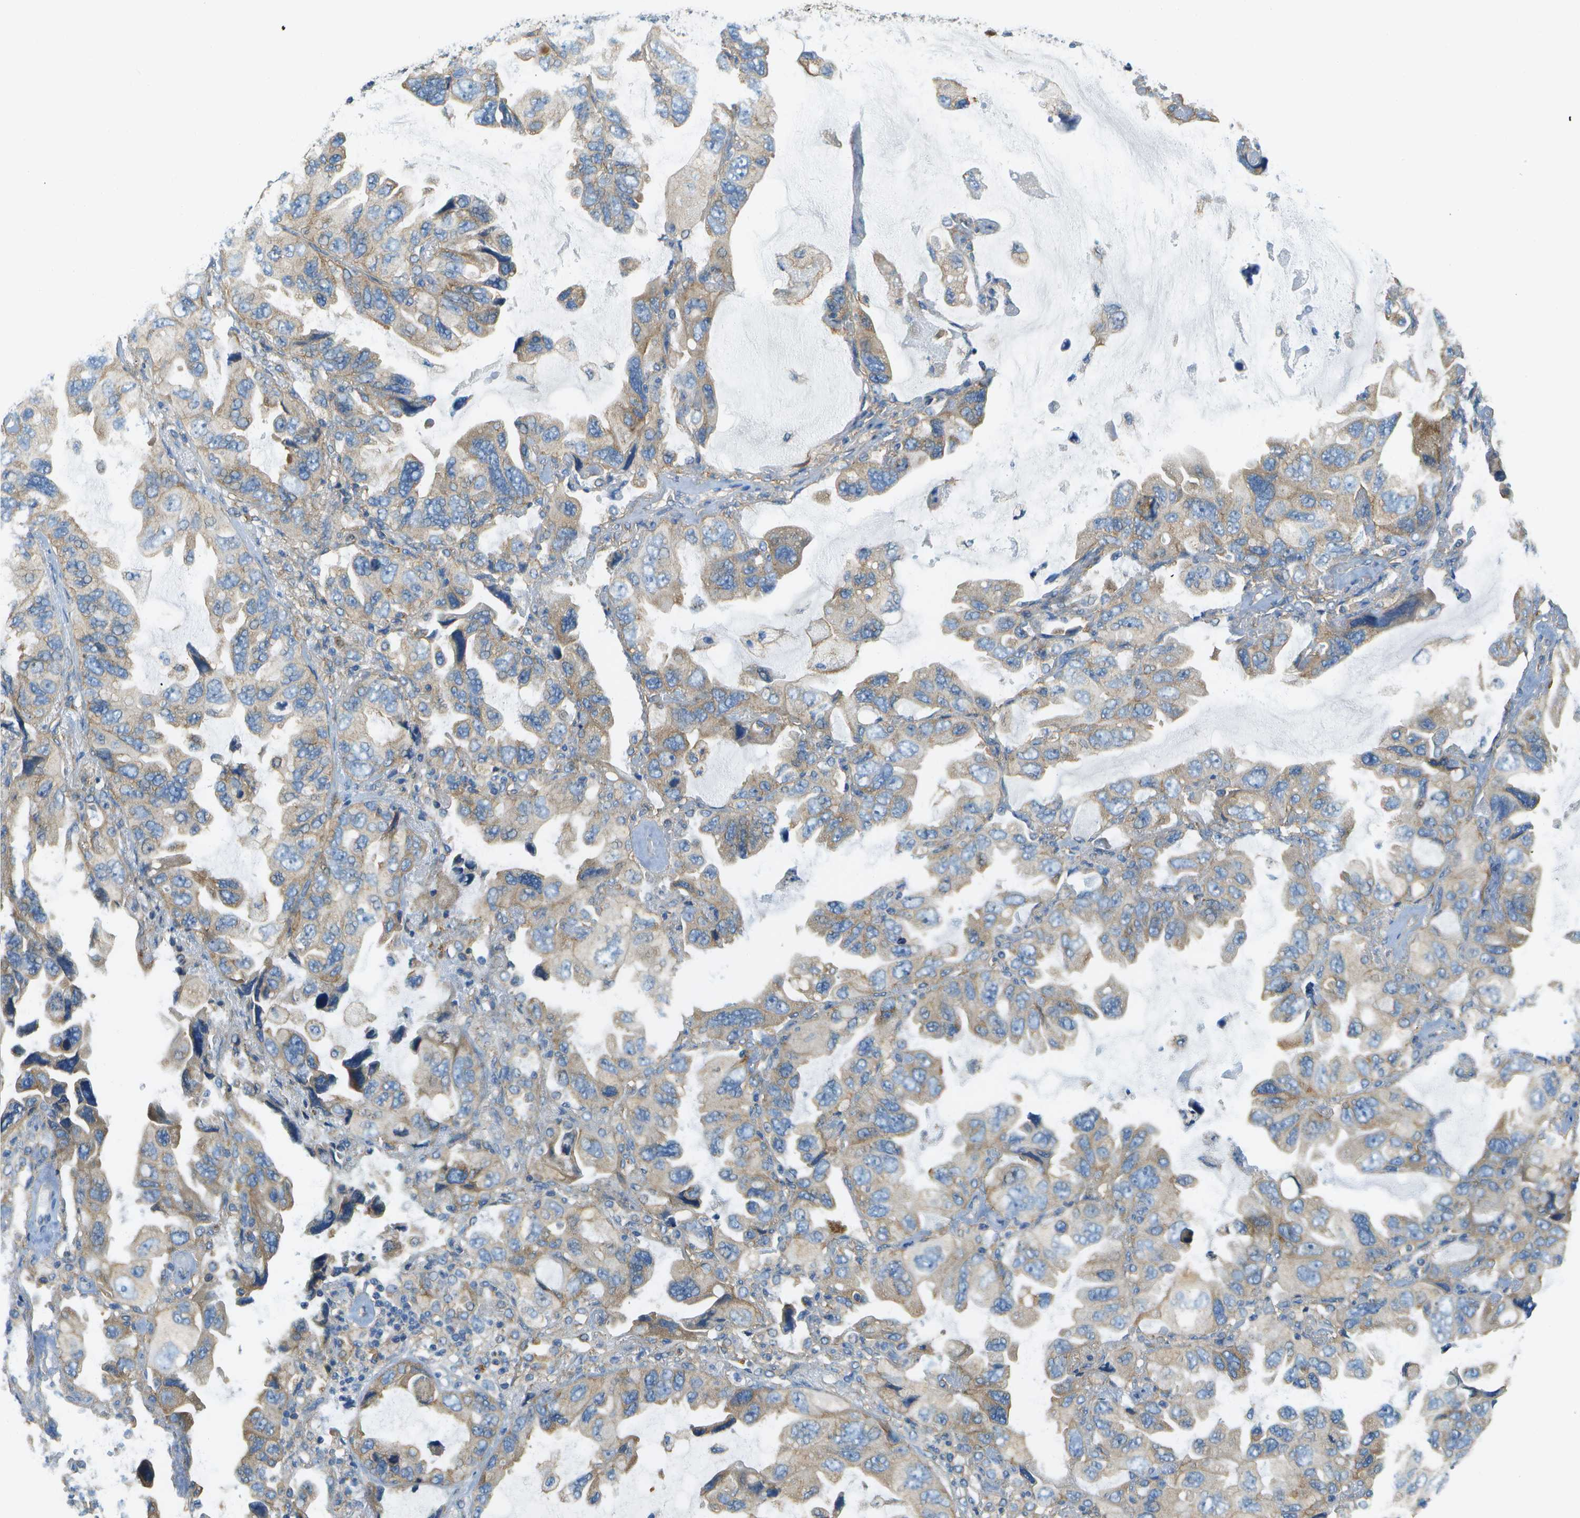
{"staining": {"intensity": "moderate", "quantity": "<25%", "location": "cytoplasmic/membranous"}, "tissue": "lung cancer", "cell_type": "Tumor cells", "image_type": "cancer", "snomed": [{"axis": "morphology", "description": "Squamous cell carcinoma, NOS"}, {"axis": "topography", "description": "Lung"}], "caption": "A low amount of moderate cytoplasmic/membranous staining is seen in approximately <25% of tumor cells in lung squamous cell carcinoma tissue.", "gene": "CLTC", "patient": {"sex": "female", "age": 73}}